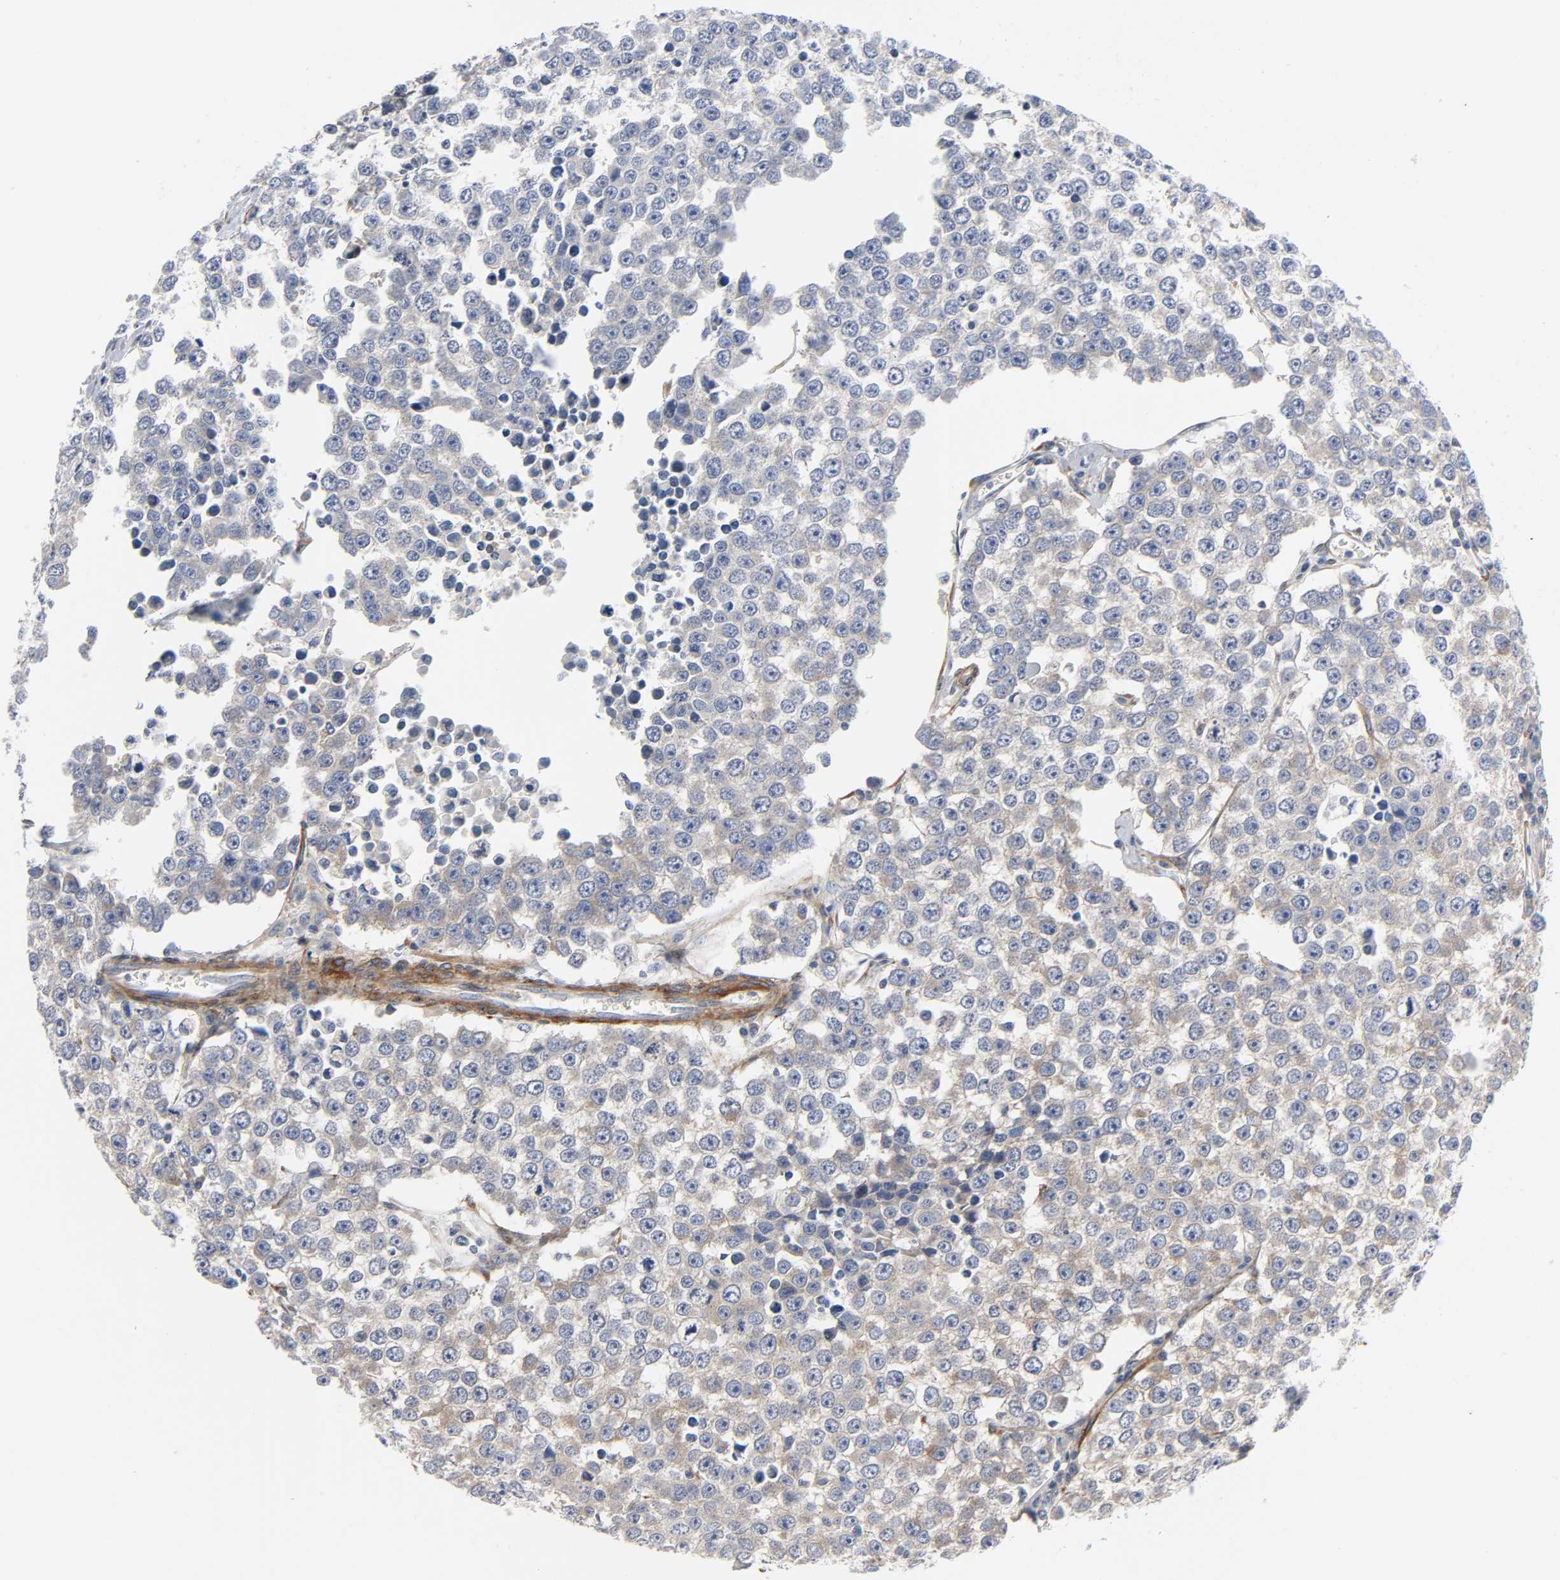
{"staining": {"intensity": "weak", "quantity": "25%-75%", "location": "cytoplasmic/membranous"}, "tissue": "testis cancer", "cell_type": "Tumor cells", "image_type": "cancer", "snomed": [{"axis": "morphology", "description": "Seminoma, NOS"}, {"axis": "morphology", "description": "Carcinoma, Embryonal, NOS"}, {"axis": "topography", "description": "Testis"}], "caption": "Immunohistochemical staining of testis cancer (embryonal carcinoma) displays low levels of weak cytoplasmic/membranous staining in about 25%-75% of tumor cells. The staining is performed using DAB brown chromogen to label protein expression. The nuclei are counter-stained blue using hematoxylin.", "gene": "ARHGAP1", "patient": {"sex": "male", "age": 52}}